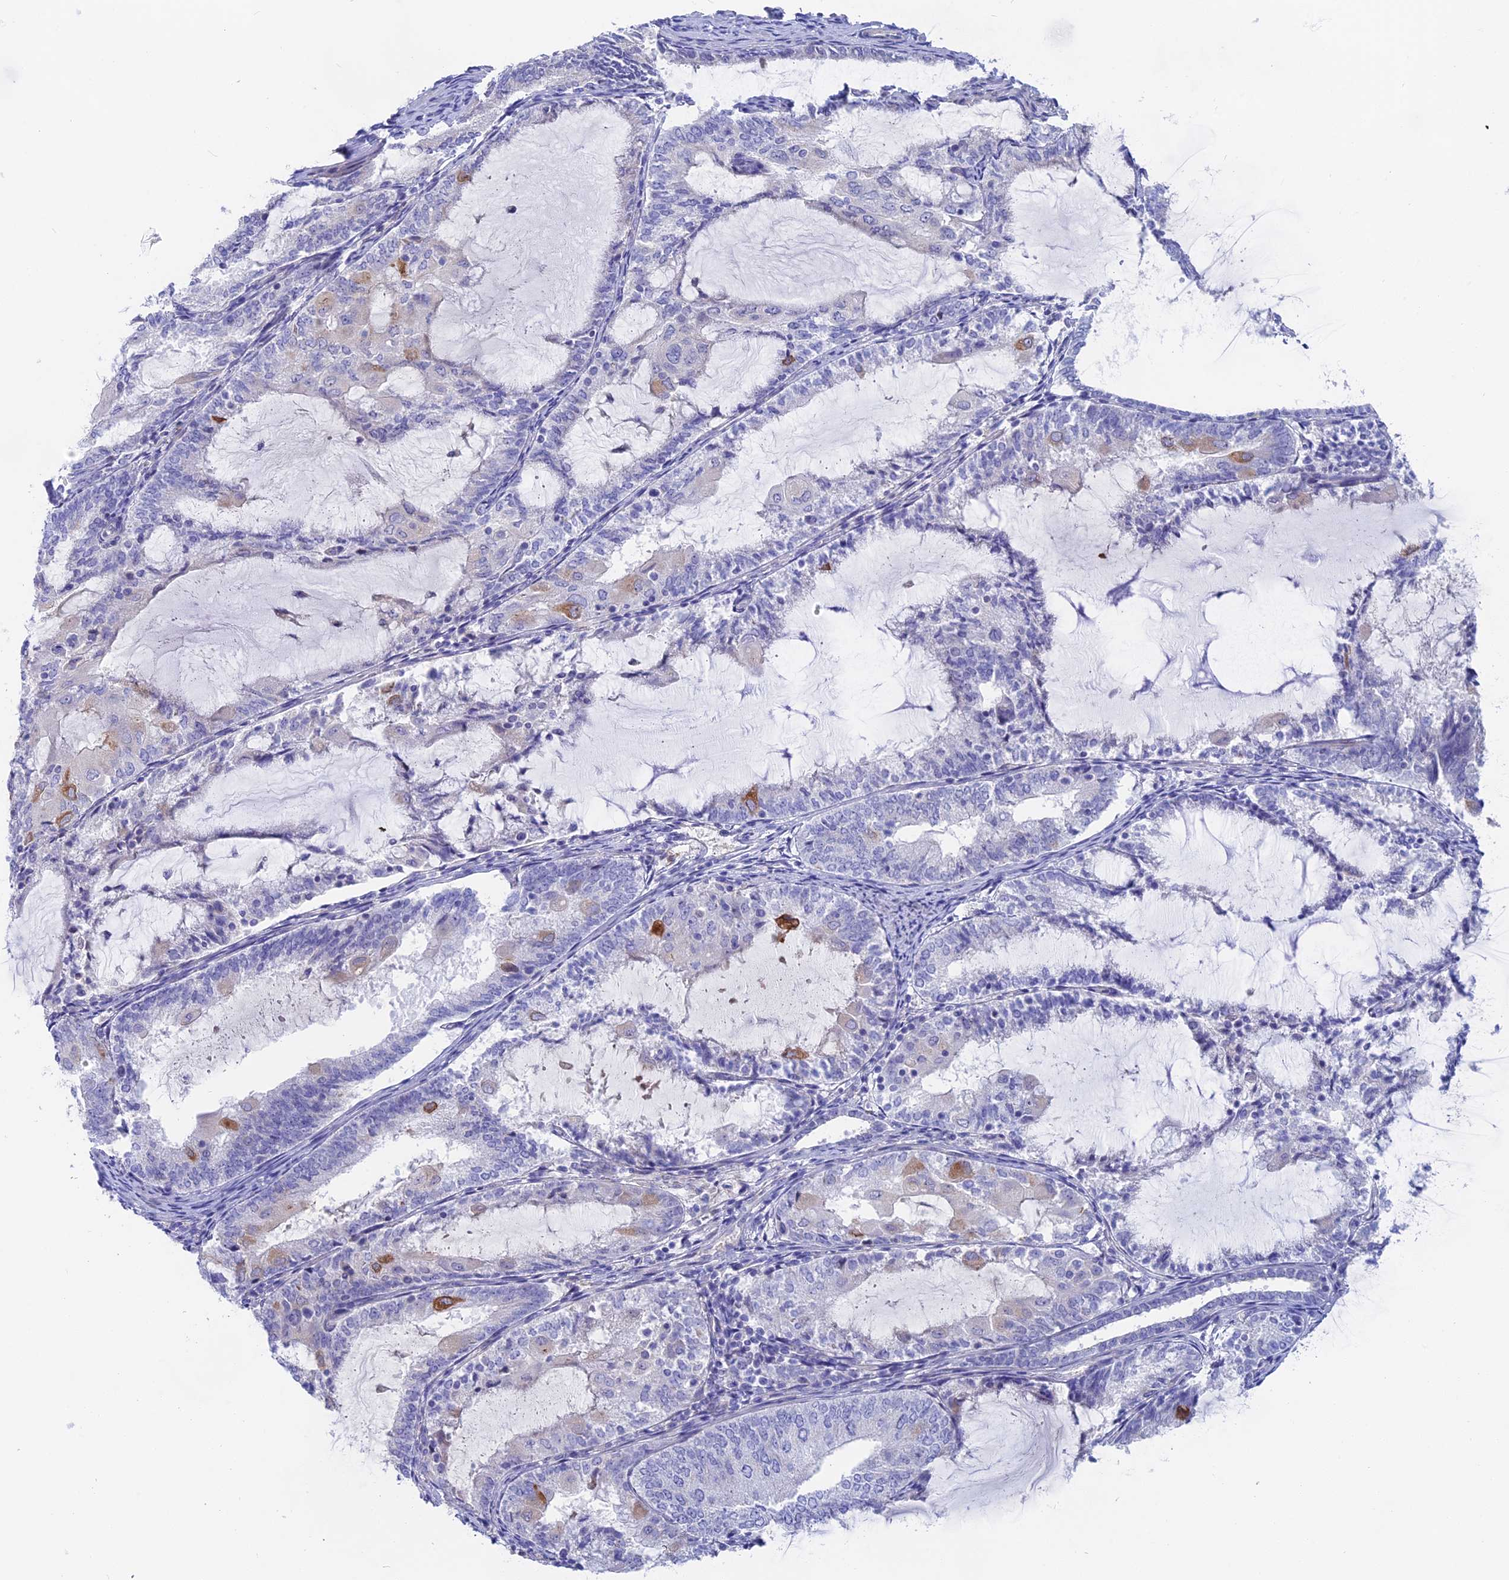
{"staining": {"intensity": "moderate", "quantity": "<25%", "location": "cytoplasmic/membranous"}, "tissue": "endometrial cancer", "cell_type": "Tumor cells", "image_type": "cancer", "snomed": [{"axis": "morphology", "description": "Adenocarcinoma, NOS"}, {"axis": "topography", "description": "Endometrium"}], "caption": "Immunohistochemical staining of human adenocarcinoma (endometrial) displays moderate cytoplasmic/membranous protein expression in about <25% of tumor cells.", "gene": "GLB1L", "patient": {"sex": "female", "age": 81}}